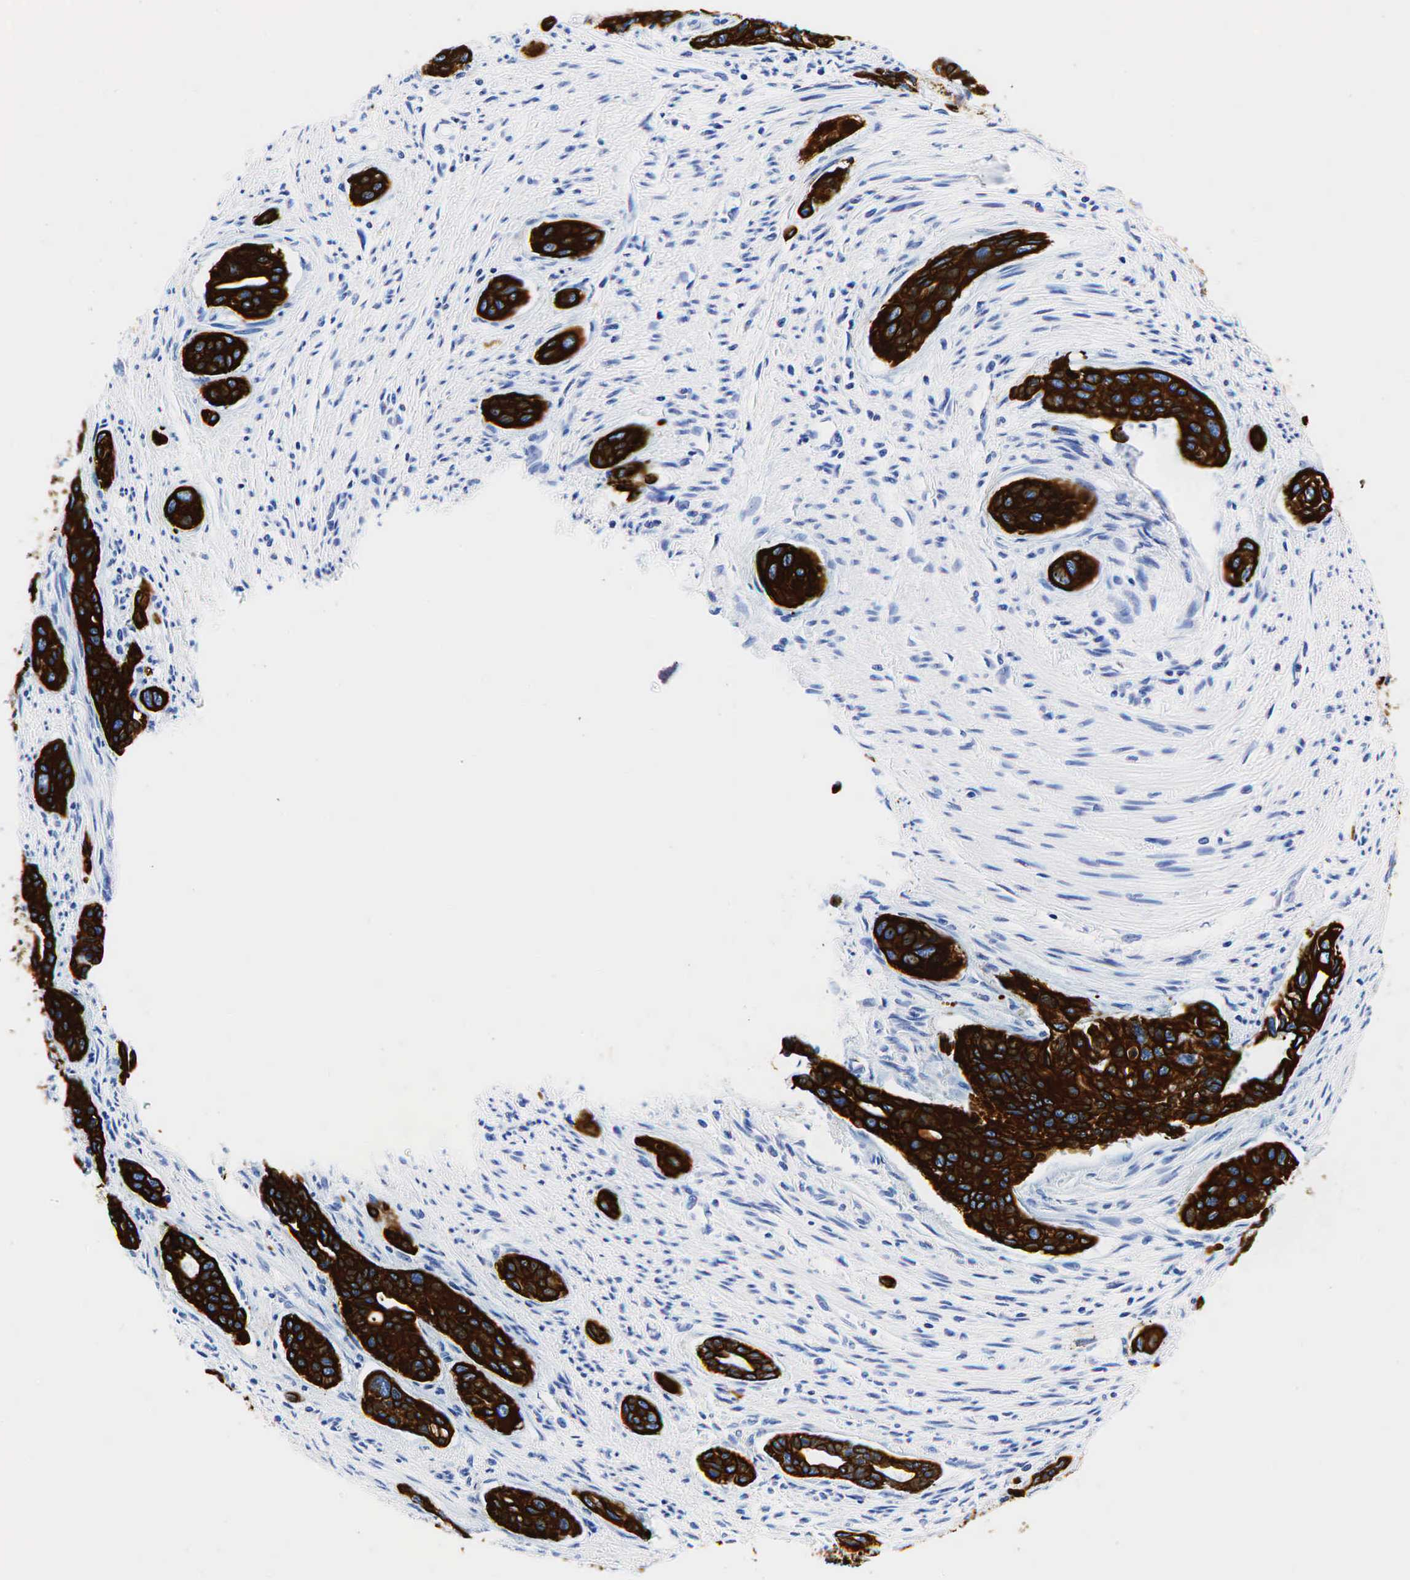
{"staining": {"intensity": "strong", "quantity": ">75%", "location": "cytoplasmic/membranous"}, "tissue": "pancreatic cancer", "cell_type": "Tumor cells", "image_type": "cancer", "snomed": [{"axis": "morphology", "description": "Adenocarcinoma, NOS"}, {"axis": "topography", "description": "Pancreas"}], "caption": "Protein expression analysis of human pancreatic adenocarcinoma reveals strong cytoplasmic/membranous expression in about >75% of tumor cells.", "gene": "KRT19", "patient": {"sex": "male", "age": 77}}